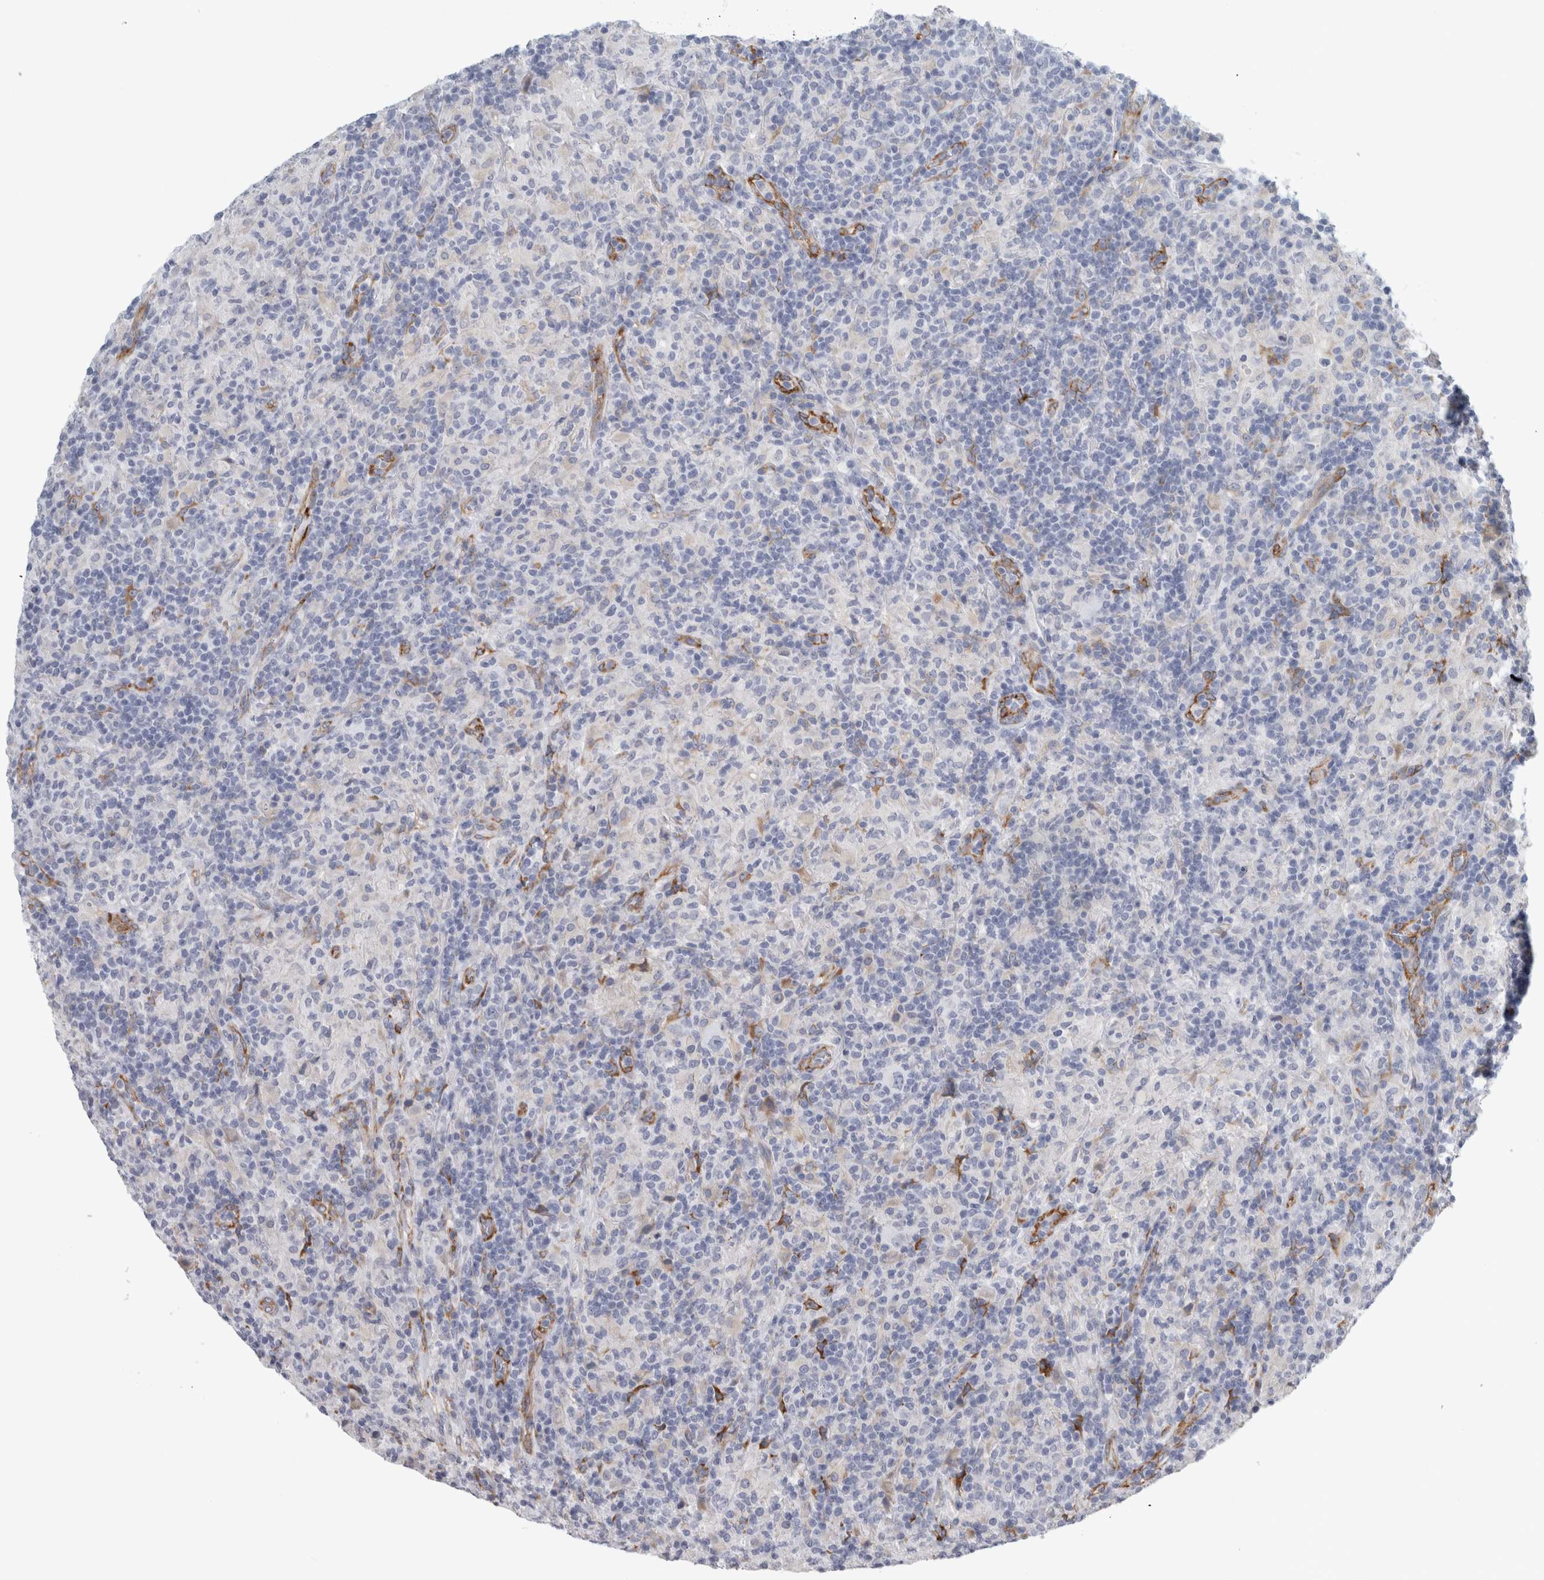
{"staining": {"intensity": "negative", "quantity": "none", "location": "none"}, "tissue": "lymphoma", "cell_type": "Tumor cells", "image_type": "cancer", "snomed": [{"axis": "morphology", "description": "Hodgkin's disease, NOS"}, {"axis": "topography", "description": "Lymph node"}], "caption": "Tumor cells are negative for brown protein staining in lymphoma. (DAB (3,3'-diaminobenzidine) immunohistochemistry (IHC), high magnification).", "gene": "B3GNT3", "patient": {"sex": "male", "age": 70}}